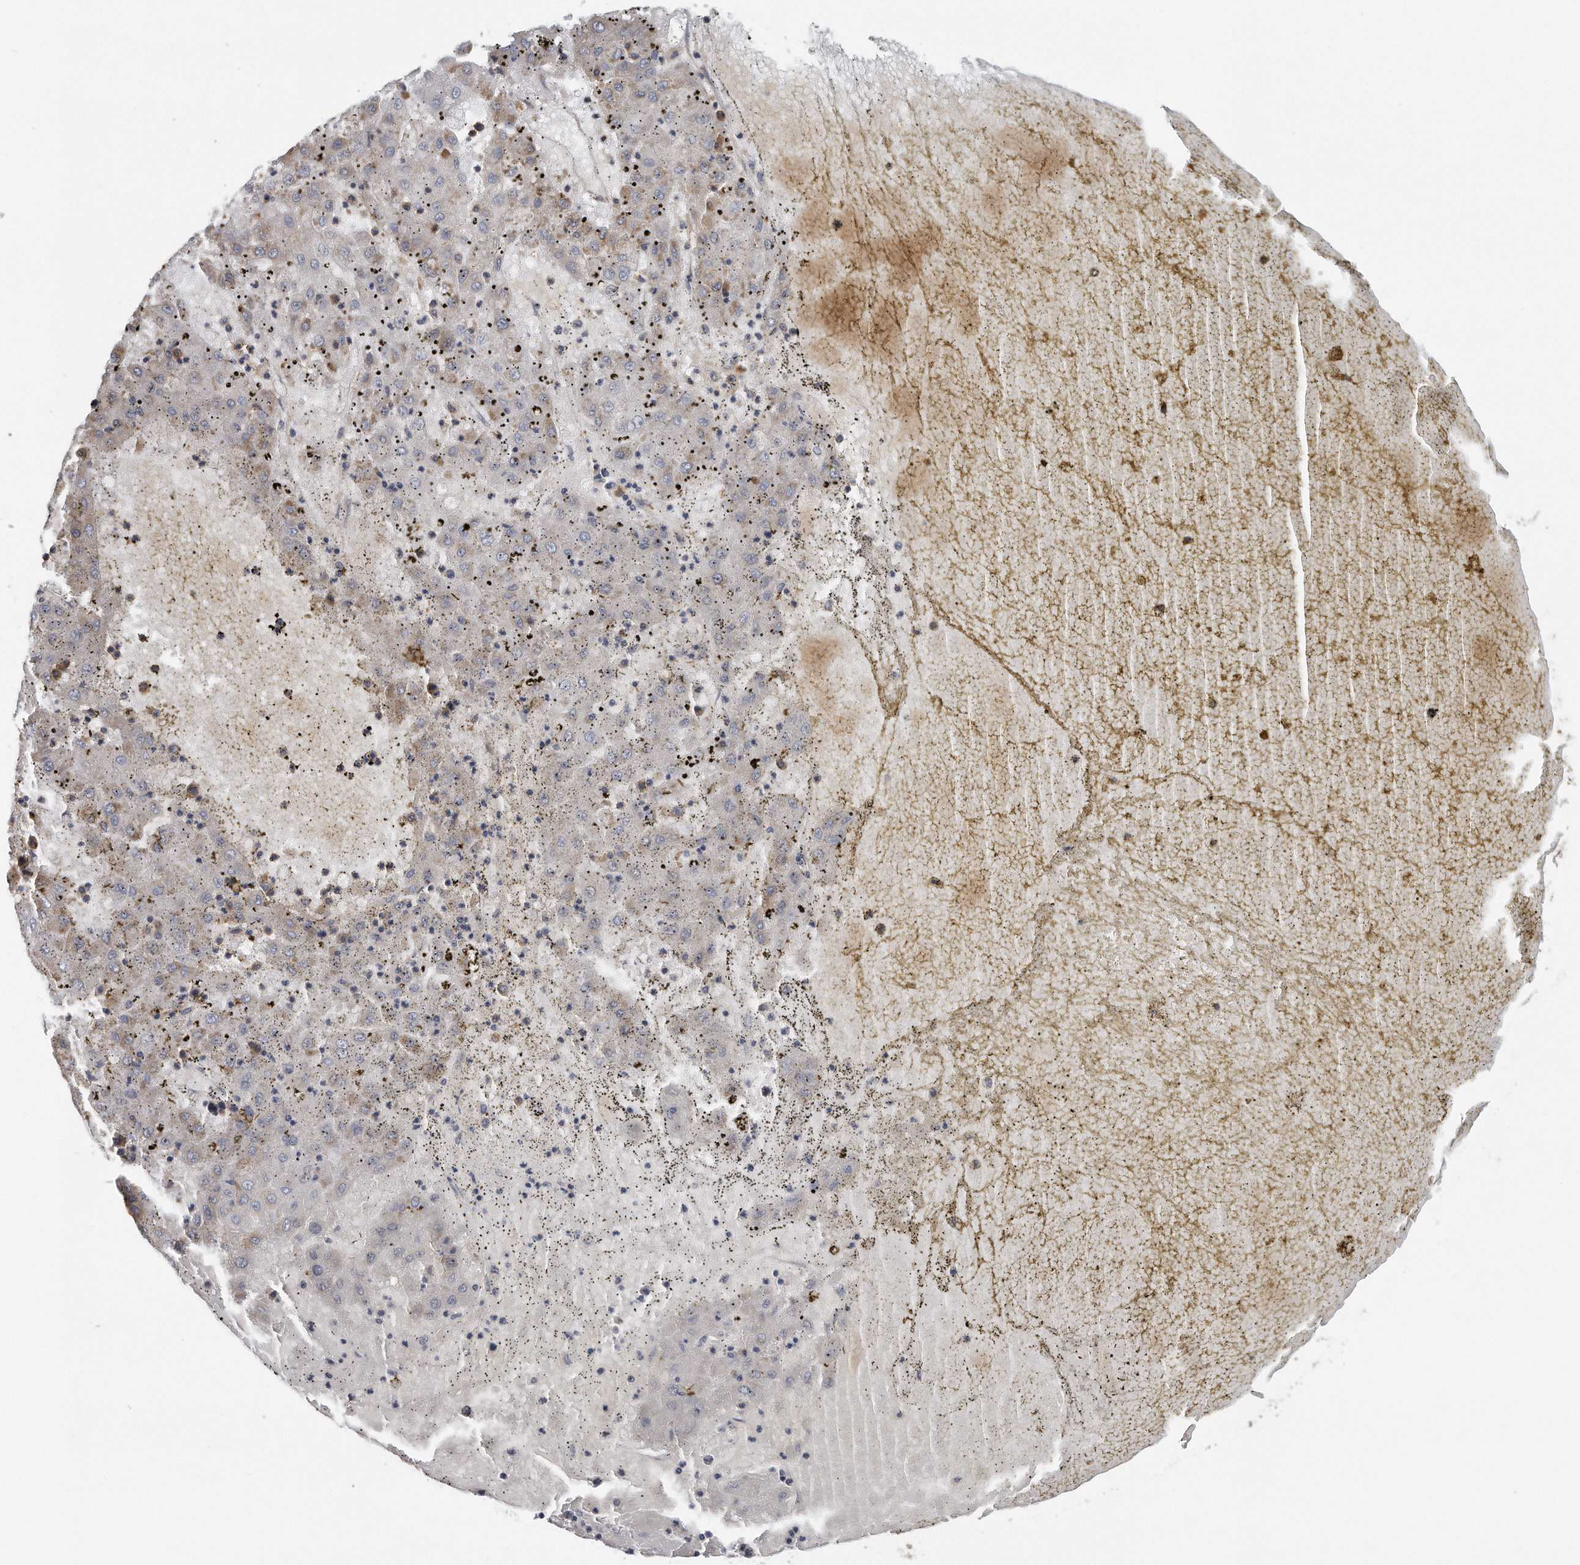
{"staining": {"intensity": "negative", "quantity": "none", "location": "none"}, "tissue": "liver cancer", "cell_type": "Tumor cells", "image_type": "cancer", "snomed": [{"axis": "morphology", "description": "Carcinoma, Hepatocellular, NOS"}, {"axis": "topography", "description": "Liver"}], "caption": "Liver cancer (hepatocellular carcinoma) stained for a protein using immunohistochemistry (IHC) demonstrates no expression tumor cells.", "gene": "EIF3I", "patient": {"sex": "male", "age": 72}}